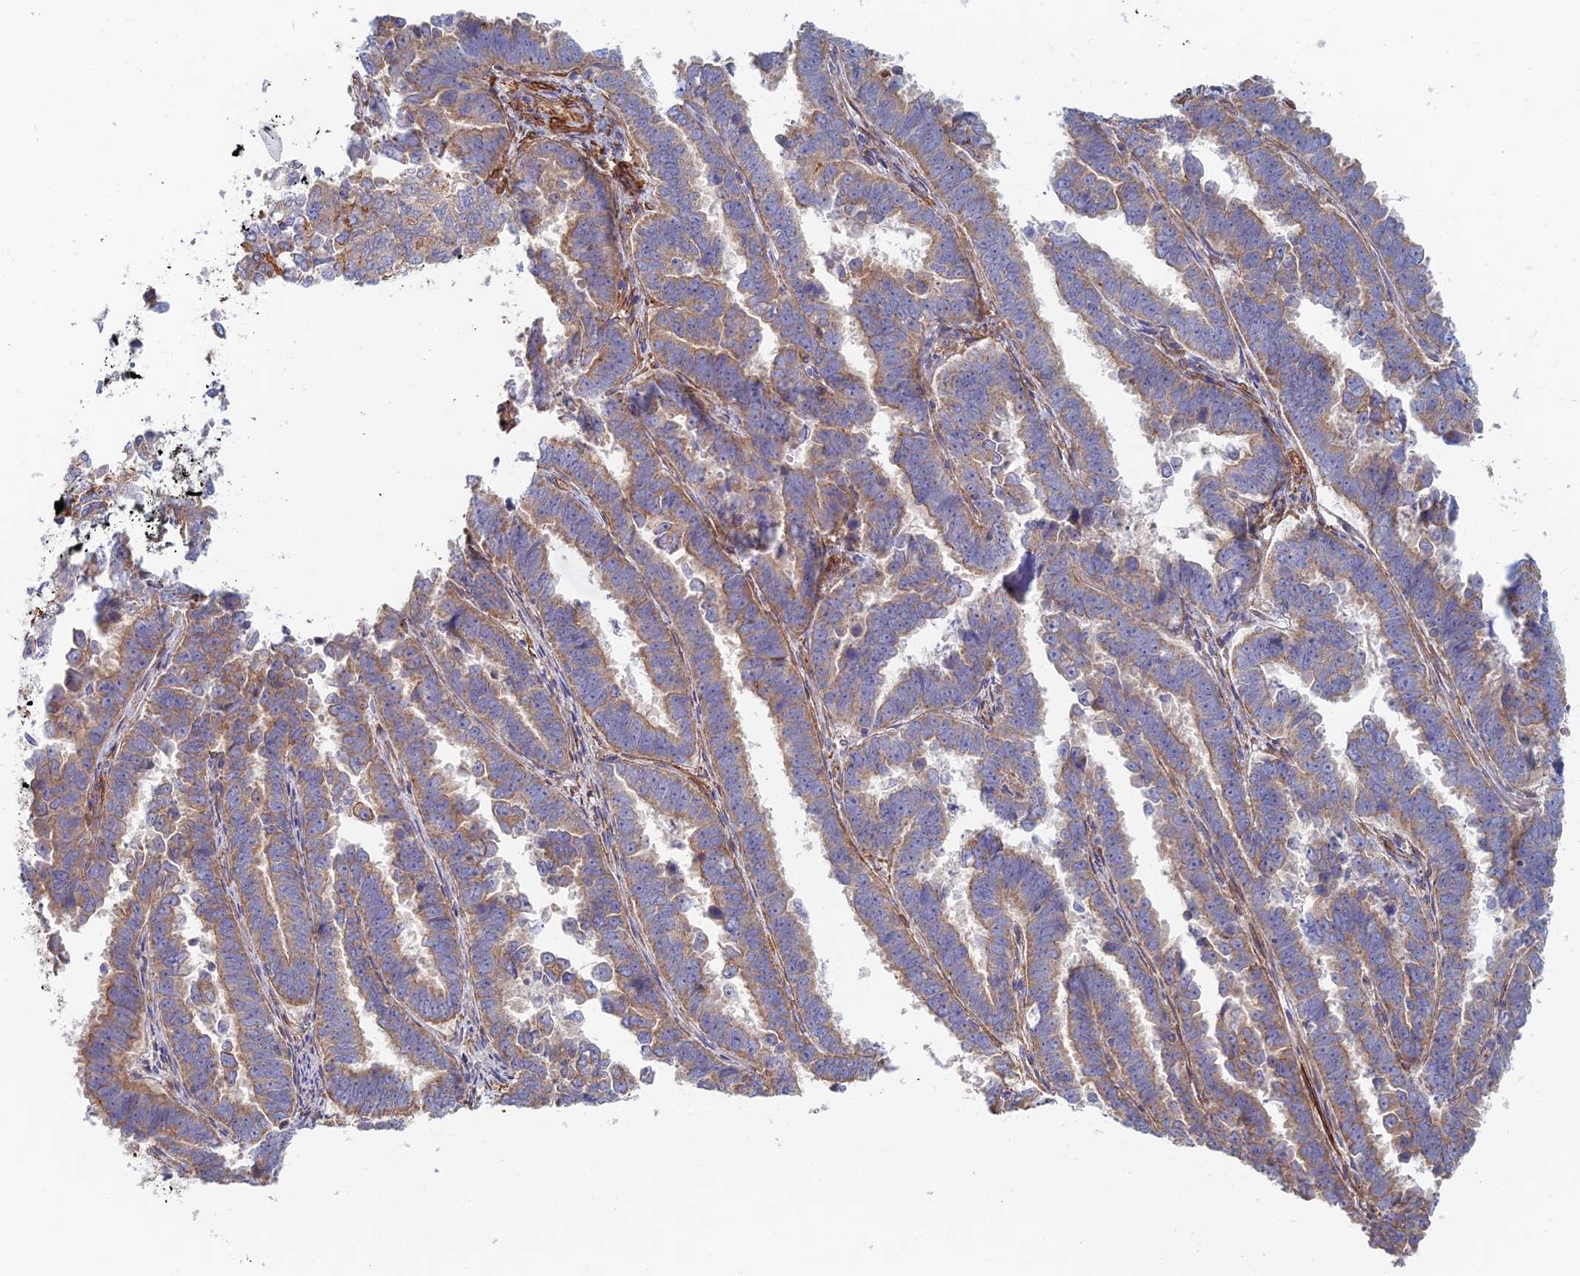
{"staining": {"intensity": "moderate", "quantity": "25%-75%", "location": "cytoplasmic/membranous"}, "tissue": "endometrial cancer", "cell_type": "Tumor cells", "image_type": "cancer", "snomed": [{"axis": "morphology", "description": "Adenocarcinoma, NOS"}, {"axis": "topography", "description": "Endometrium"}], "caption": "Protein expression by immunohistochemistry exhibits moderate cytoplasmic/membranous positivity in about 25%-75% of tumor cells in endometrial cancer.", "gene": "PAK4", "patient": {"sex": "female", "age": 75}}